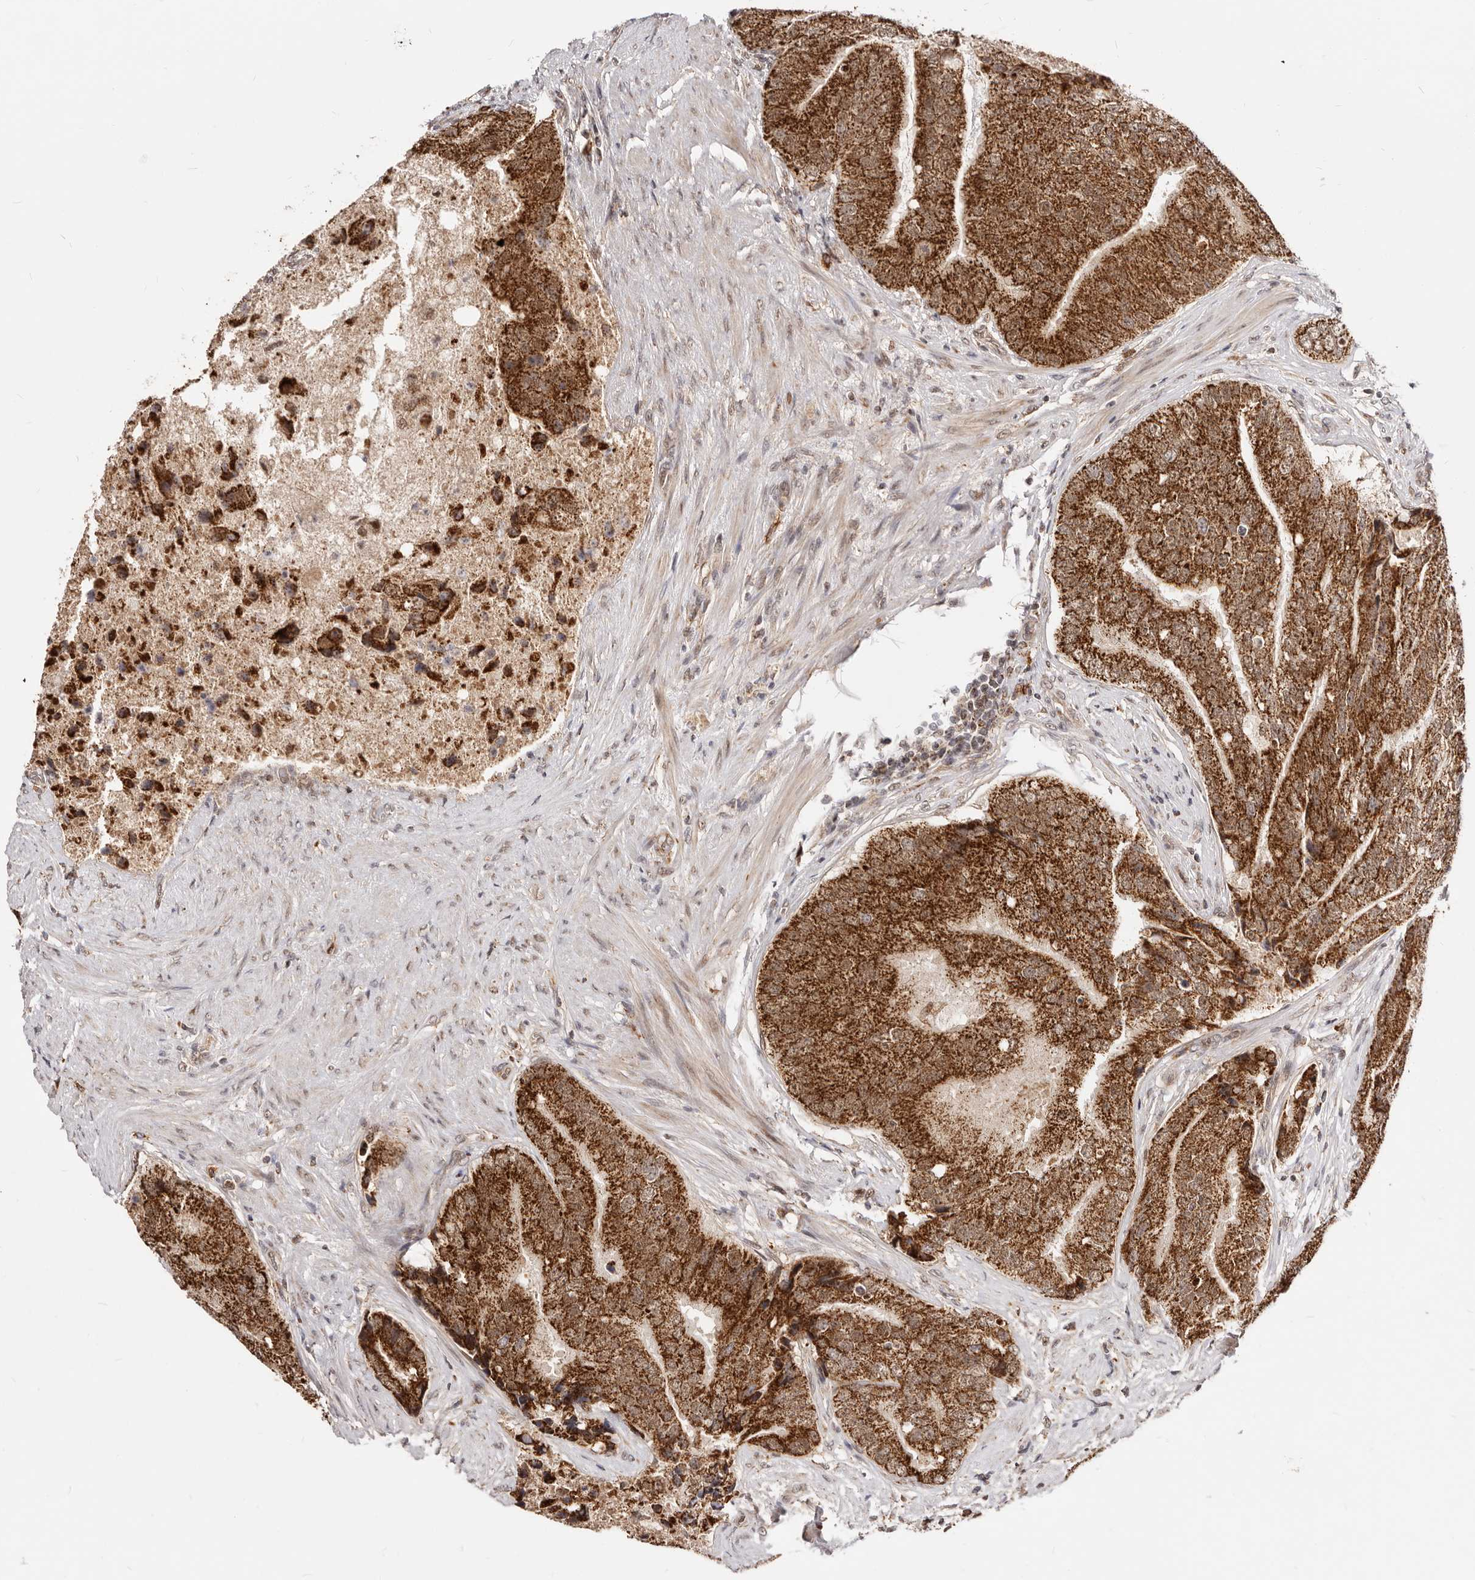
{"staining": {"intensity": "strong", "quantity": ">75%", "location": "cytoplasmic/membranous,nuclear"}, "tissue": "prostate cancer", "cell_type": "Tumor cells", "image_type": "cancer", "snomed": [{"axis": "morphology", "description": "Adenocarcinoma, High grade"}, {"axis": "topography", "description": "Prostate"}], "caption": "A high amount of strong cytoplasmic/membranous and nuclear expression is appreciated in about >75% of tumor cells in prostate cancer tissue.", "gene": "SEC14L1", "patient": {"sex": "male", "age": 70}}